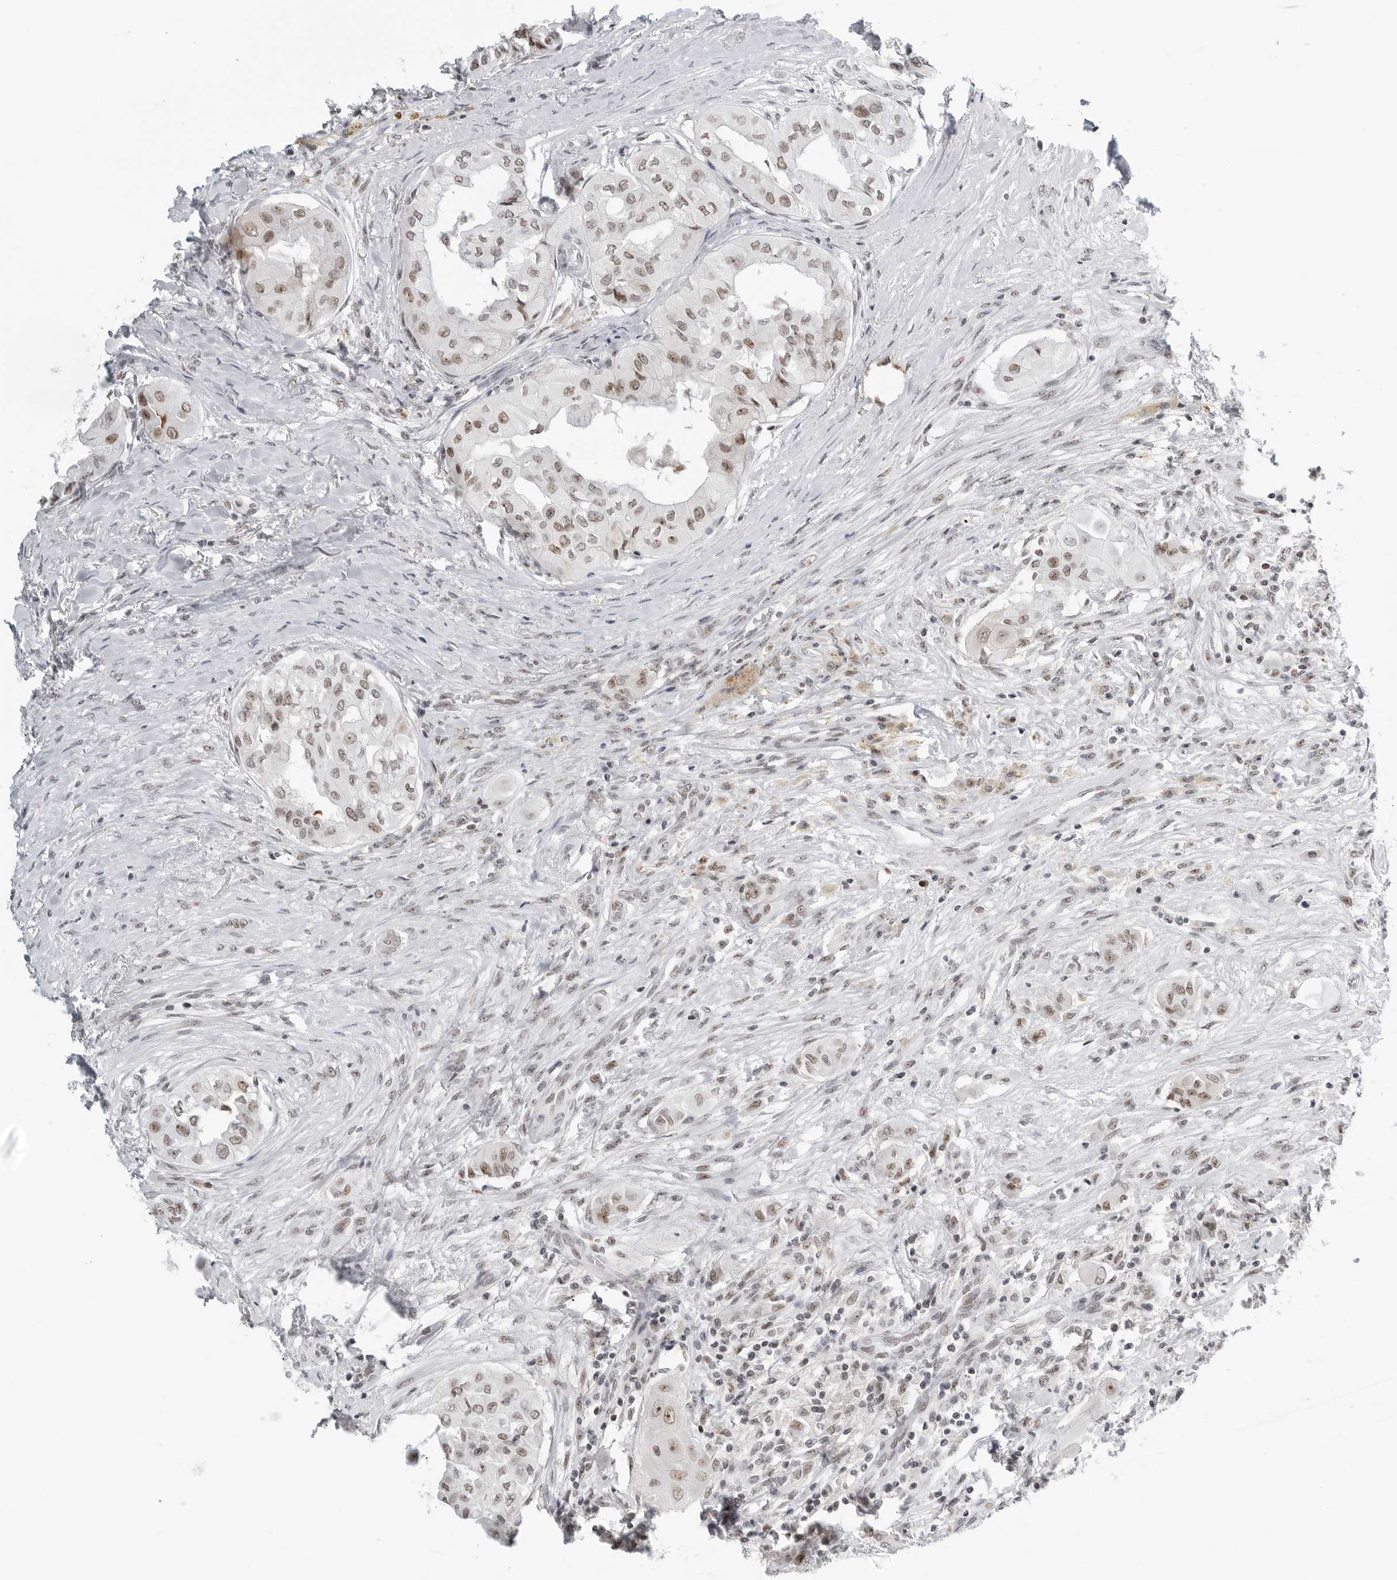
{"staining": {"intensity": "weak", "quantity": ">75%", "location": "nuclear"}, "tissue": "thyroid cancer", "cell_type": "Tumor cells", "image_type": "cancer", "snomed": [{"axis": "morphology", "description": "Papillary adenocarcinoma, NOS"}, {"axis": "topography", "description": "Thyroid gland"}], "caption": "Tumor cells demonstrate weak nuclear staining in about >75% of cells in papillary adenocarcinoma (thyroid).", "gene": "WRAP53", "patient": {"sex": "female", "age": 59}}